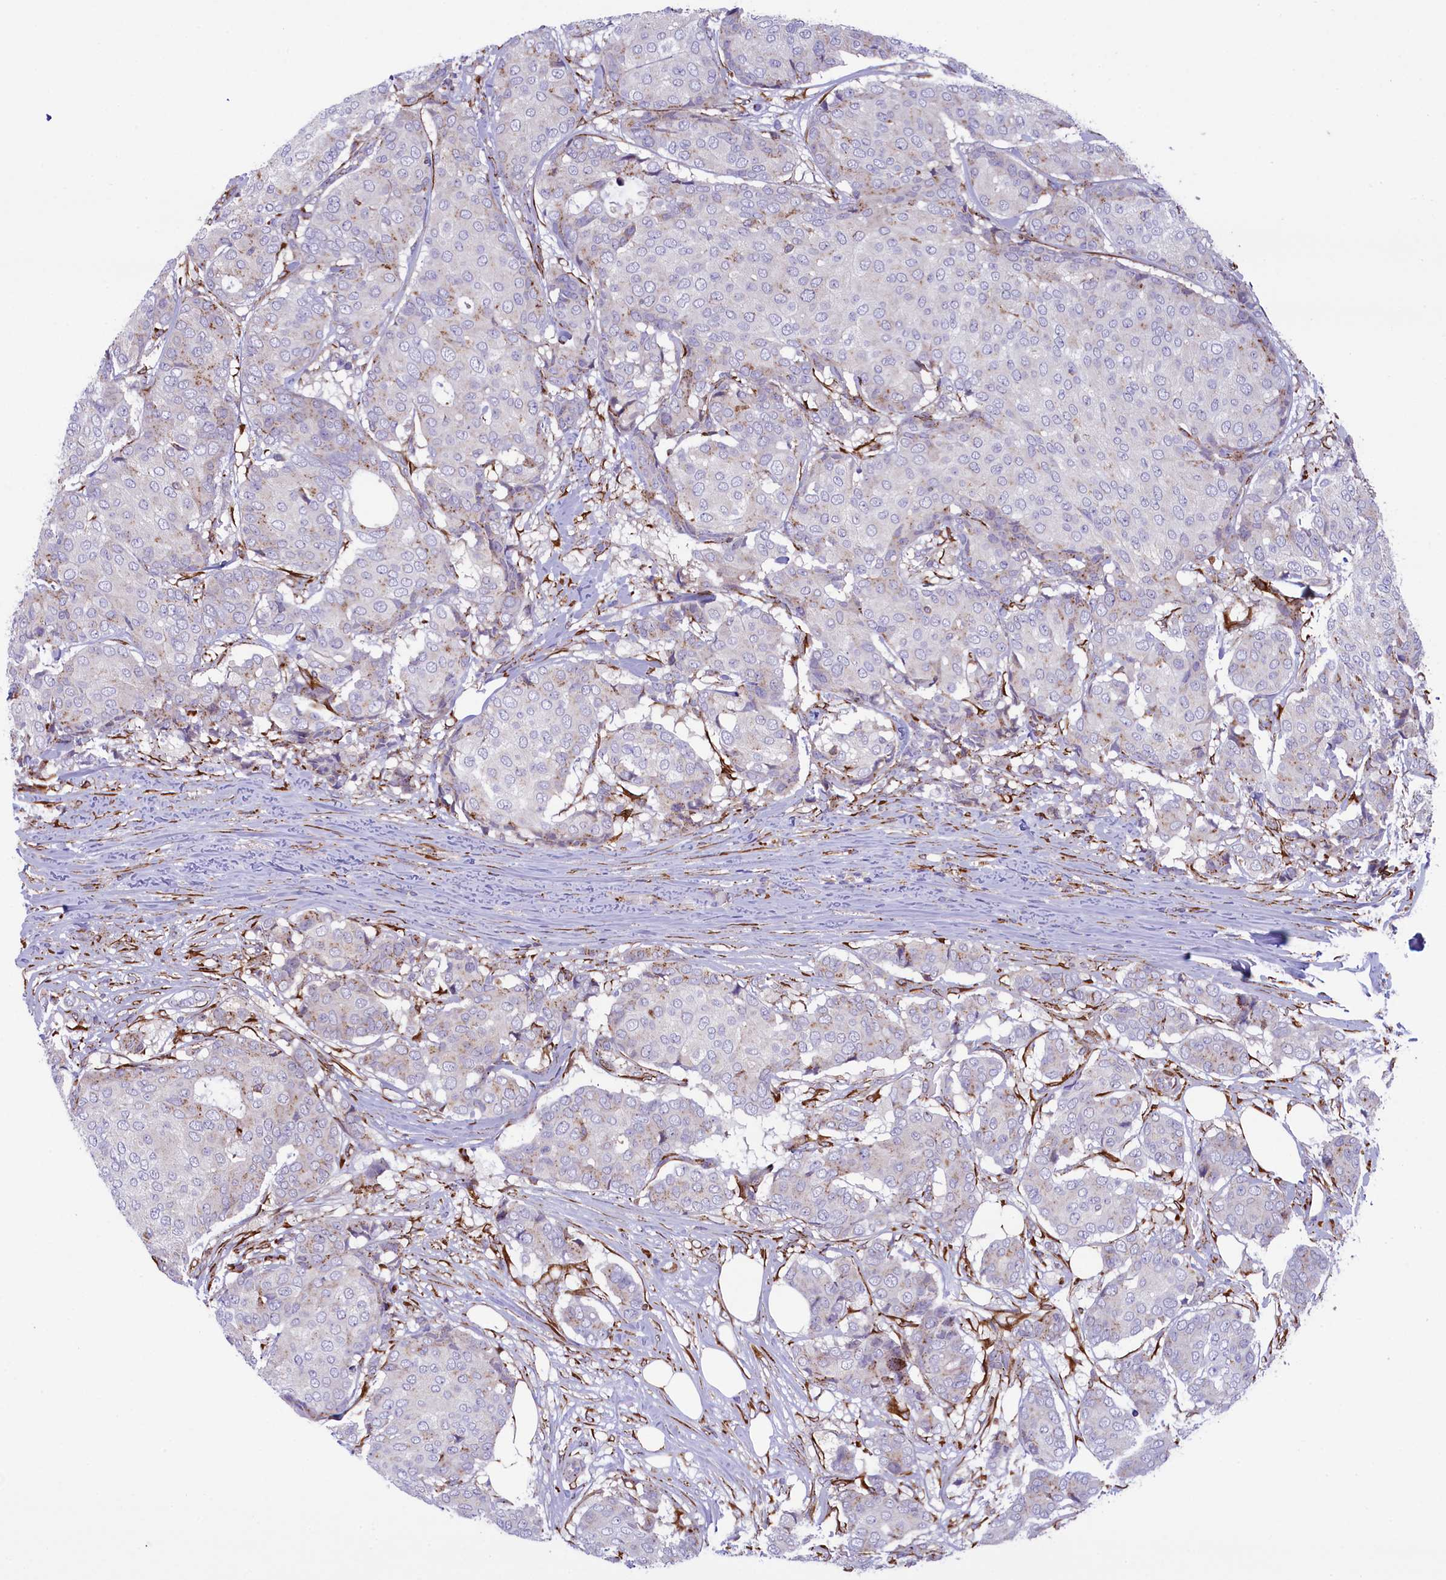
{"staining": {"intensity": "negative", "quantity": "none", "location": "none"}, "tissue": "breast cancer", "cell_type": "Tumor cells", "image_type": "cancer", "snomed": [{"axis": "morphology", "description": "Duct carcinoma"}, {"axis": "topography", "description": "Breast"}], "caption": "Tumor cells show no significant protein positivity in breast cancer (intraductal carcinoma).", "gene": "MAN2B1", "patient": {"sex": "female", "age": 75}}